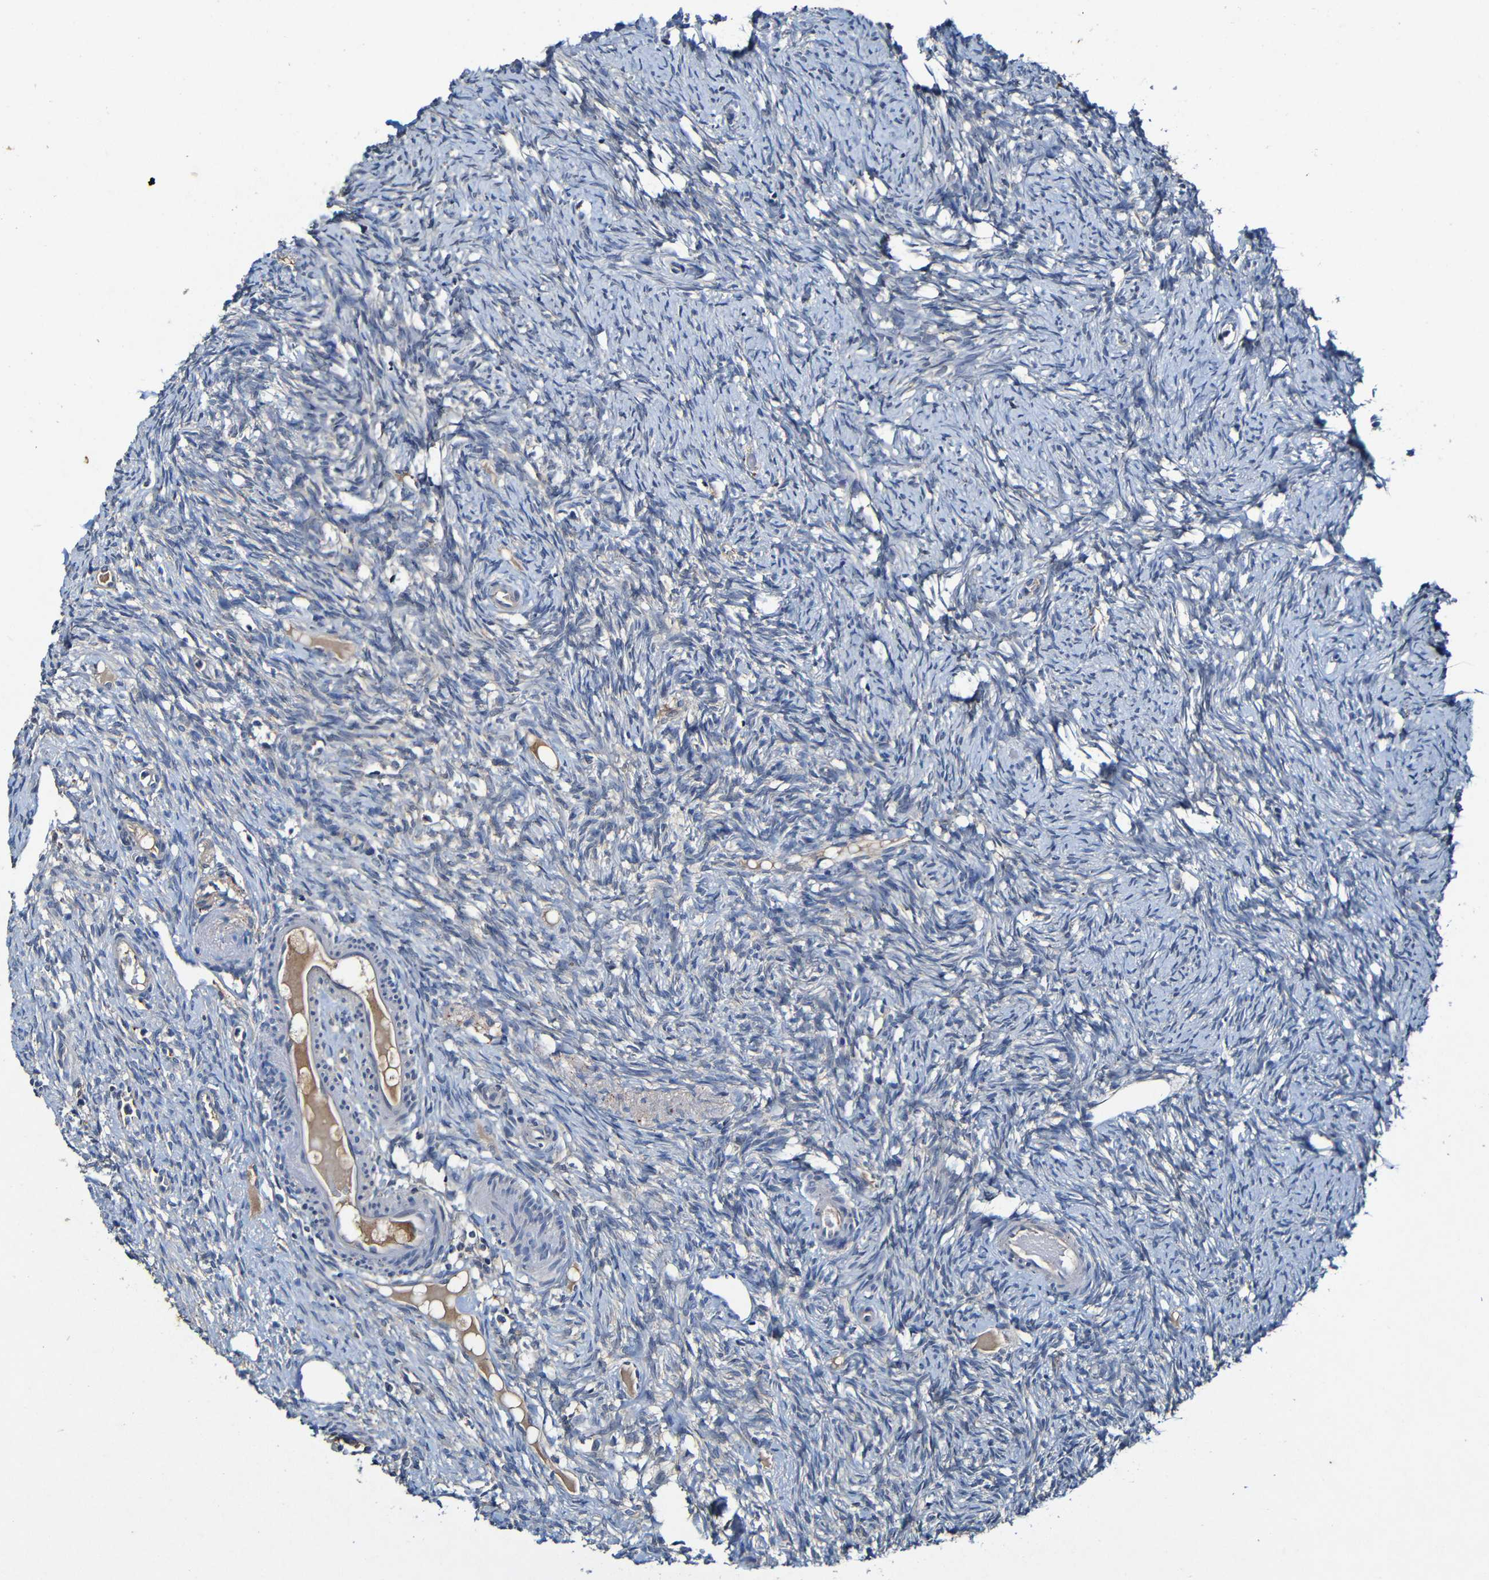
{"staining": {"intensity": "negative", "quantity": "none", "location": "none"}, "tissue": "ovary", "cell_type": "Ovarian stroma cells", "image_type": "normal", "snomed": [{"axis": "morphology", "description": "Normal tissue, NOS"}, {"axis": "topography", "description": "Ovary"}], "caption": "This is a micrograph of immunohistochemistry (IHC) staining of unremarkable ovary, which shows no staining in ovarian stroma cells.", "gene": "LRRC70", "patient": {"sex": "female", "age": 33}}